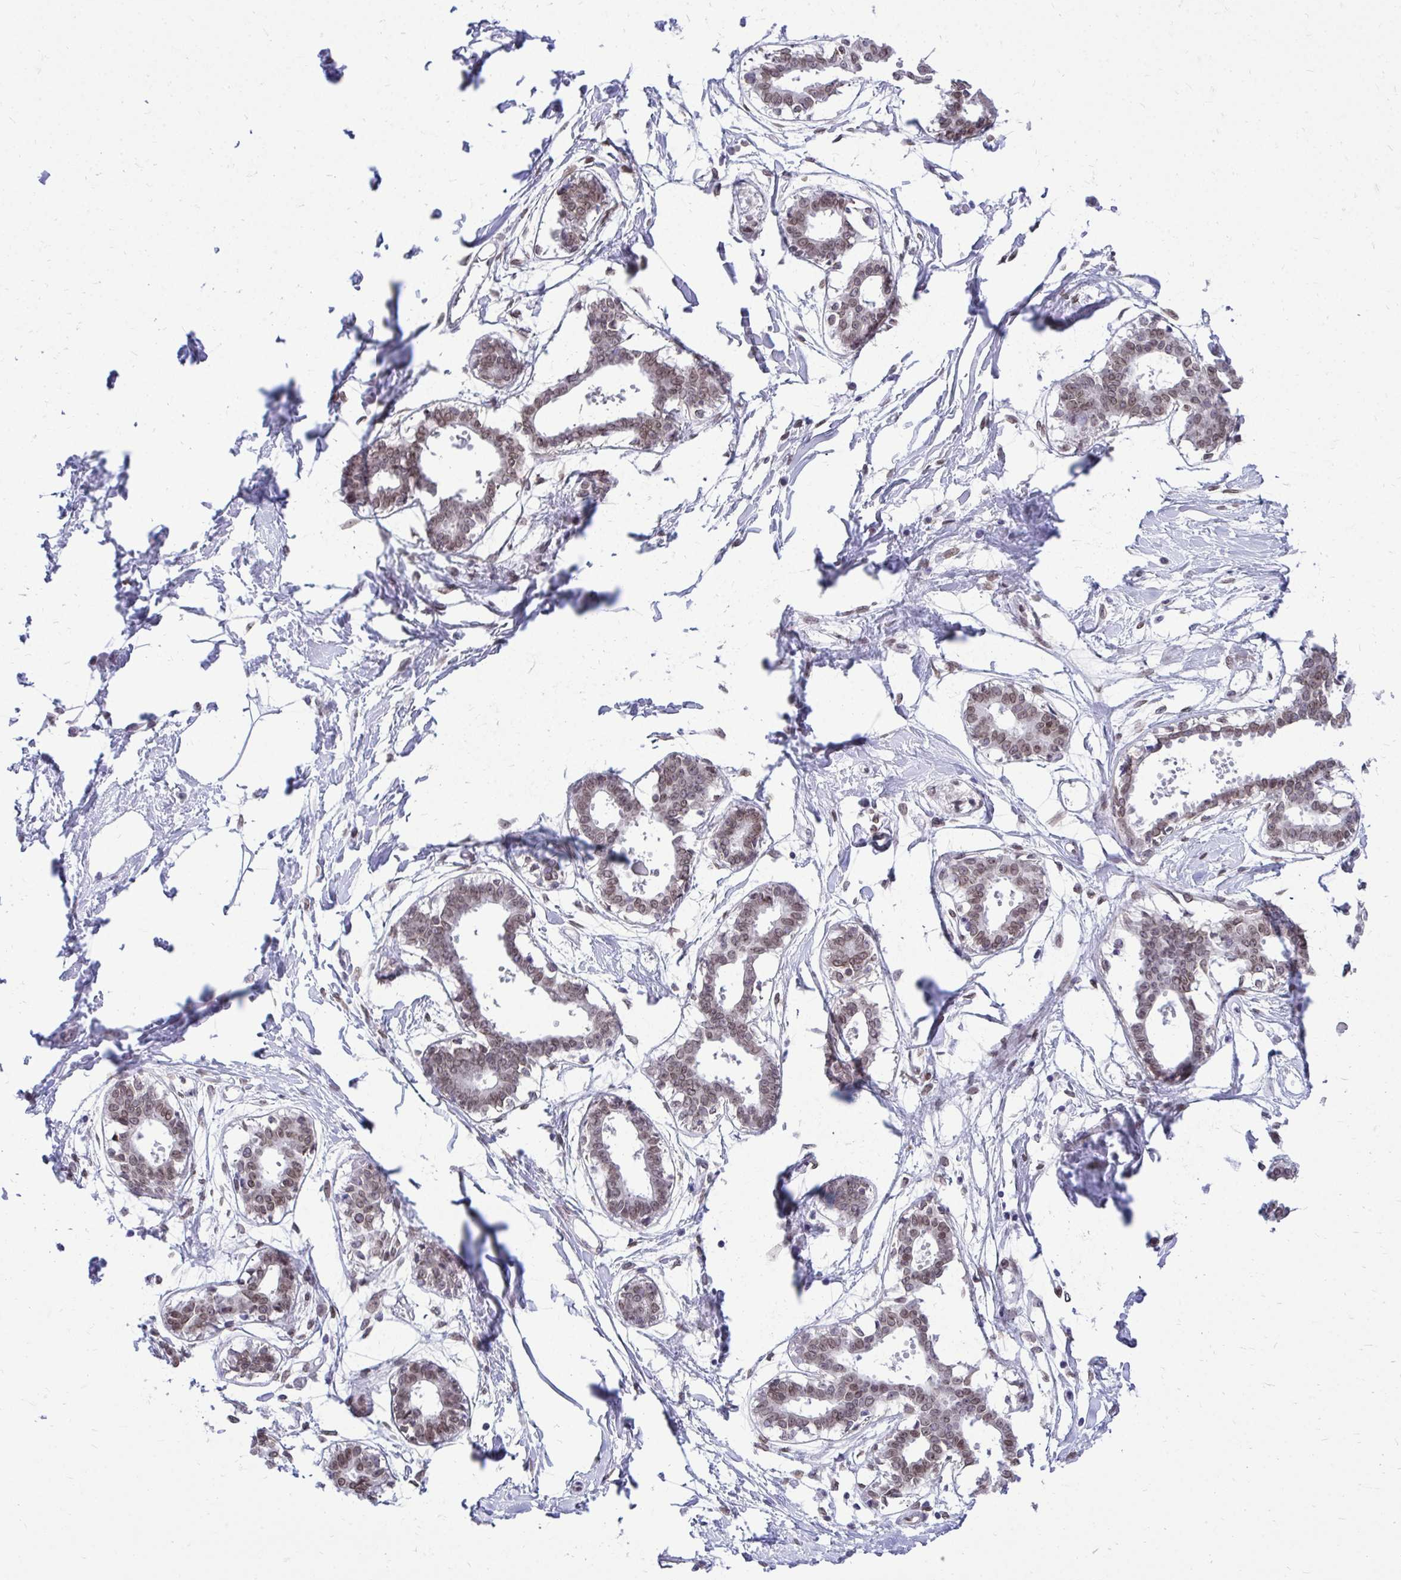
{"staining": {"intensity": "negative", "quantity": "none", "location": "none"}, "tissue": "breast", "cell_type": "Adipocytes", "image_type": "normal", "snomed": [{"axis": "morphology", "description": "Normal tissue, NOS"}, {"axis": "topography", "description": "Breast"}], "caption": "Adipocytes show no significant protein positivity in unremarkable breast. (DAB (3,3'-diaminobenzidine) IHC, high magnification).", "gene": "BANF1", "patient": {"sex": "female", "age": 45}}